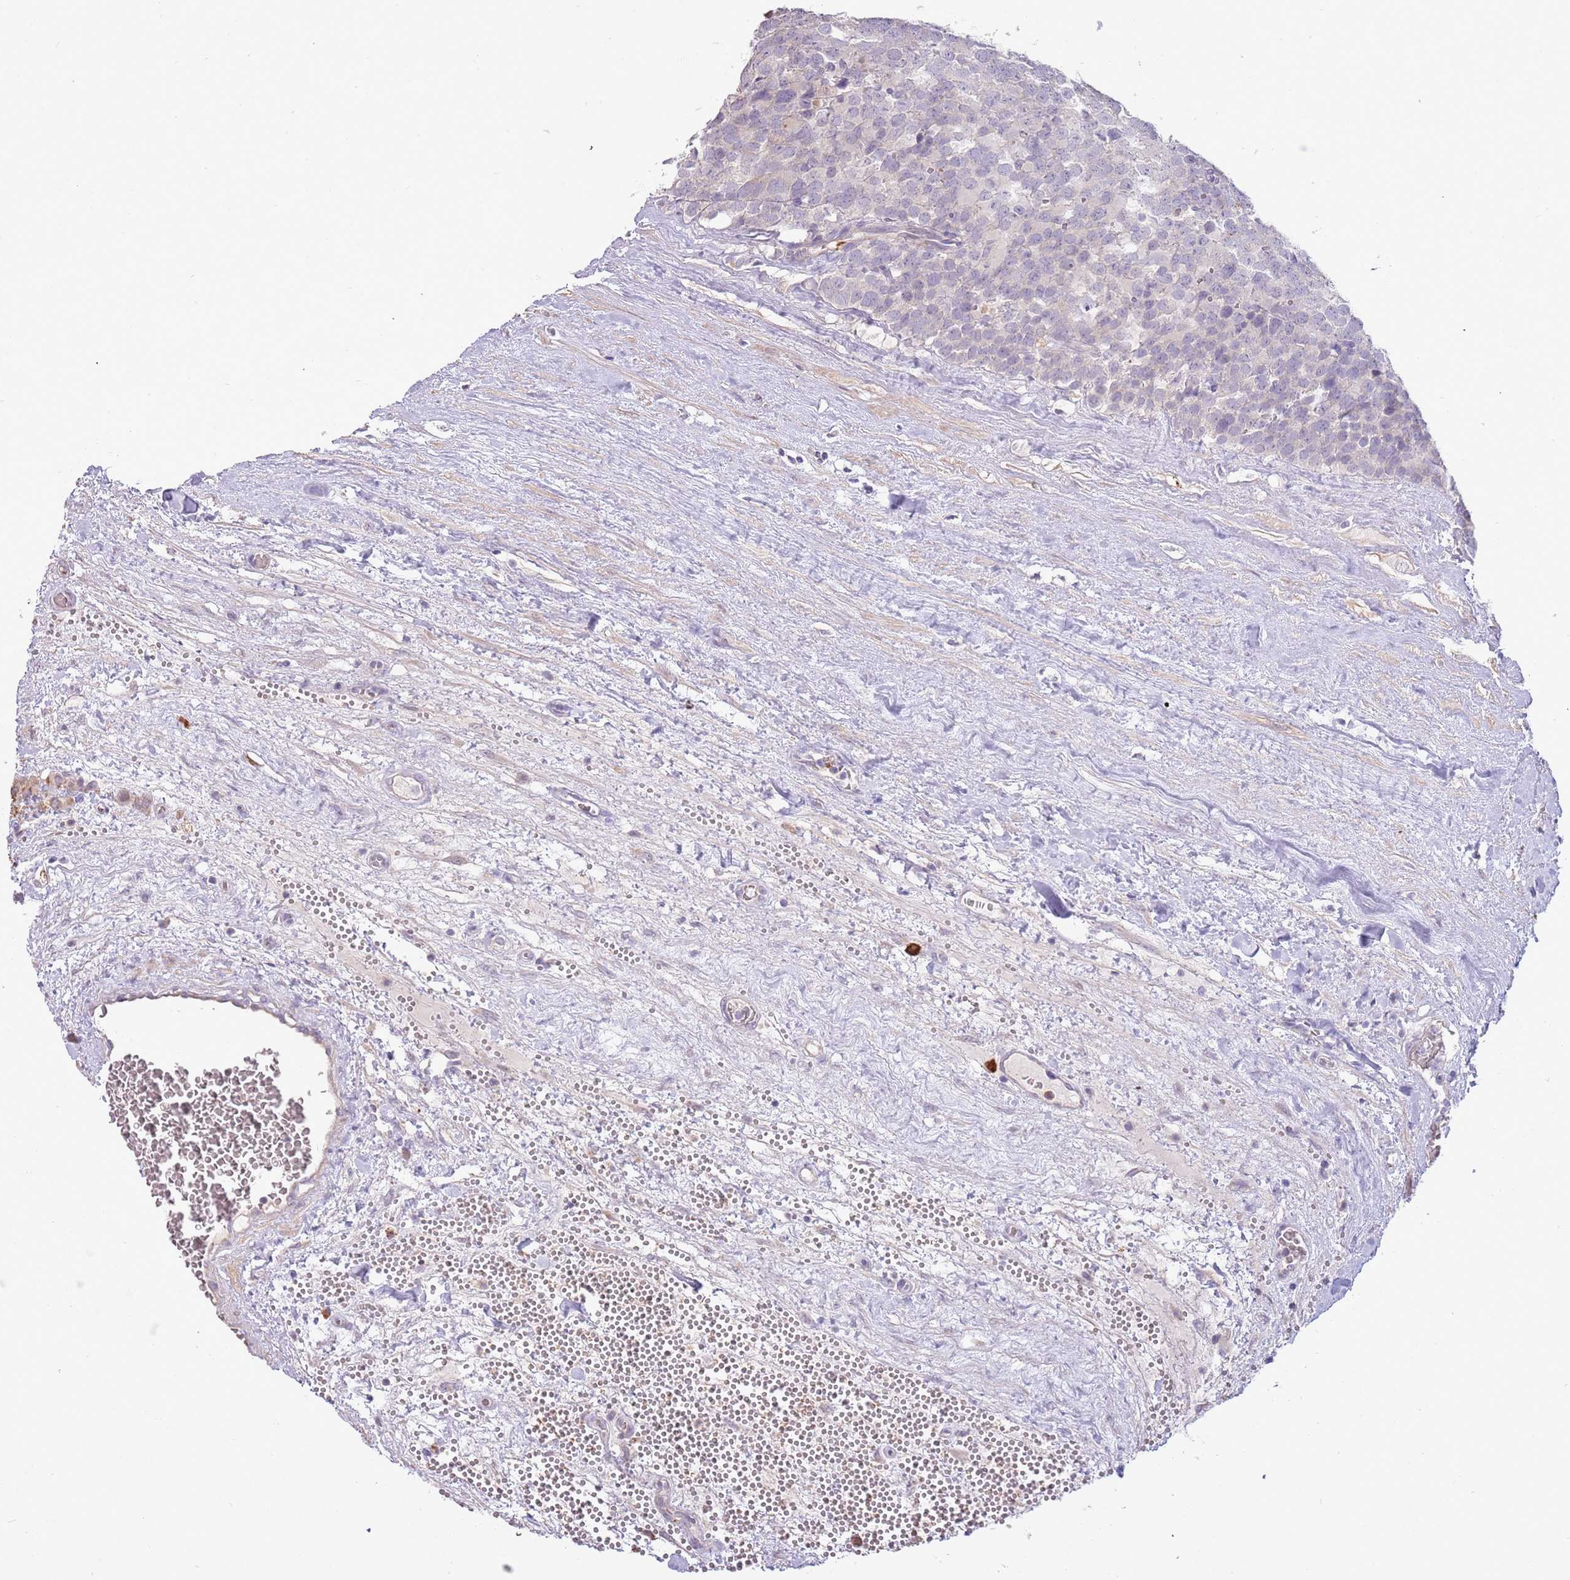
{"staining": {"intensity": "negative", "quantity": "none", "location": "none"}, "tissue": "testis cancer", "cell_type": "Tumor cells", "image_type": "cancer", "snomed": [{"axis": "morphology", "description": "Seminoma, NOS"}, {"axis": "topography", "description": "Testis"}], "caption": "Protein analysis of testis cancer (seminoma) shows no significant expression in tumor cells.", "gene": "P2RY13", "patient": {"sex": "male", "age": 71}}